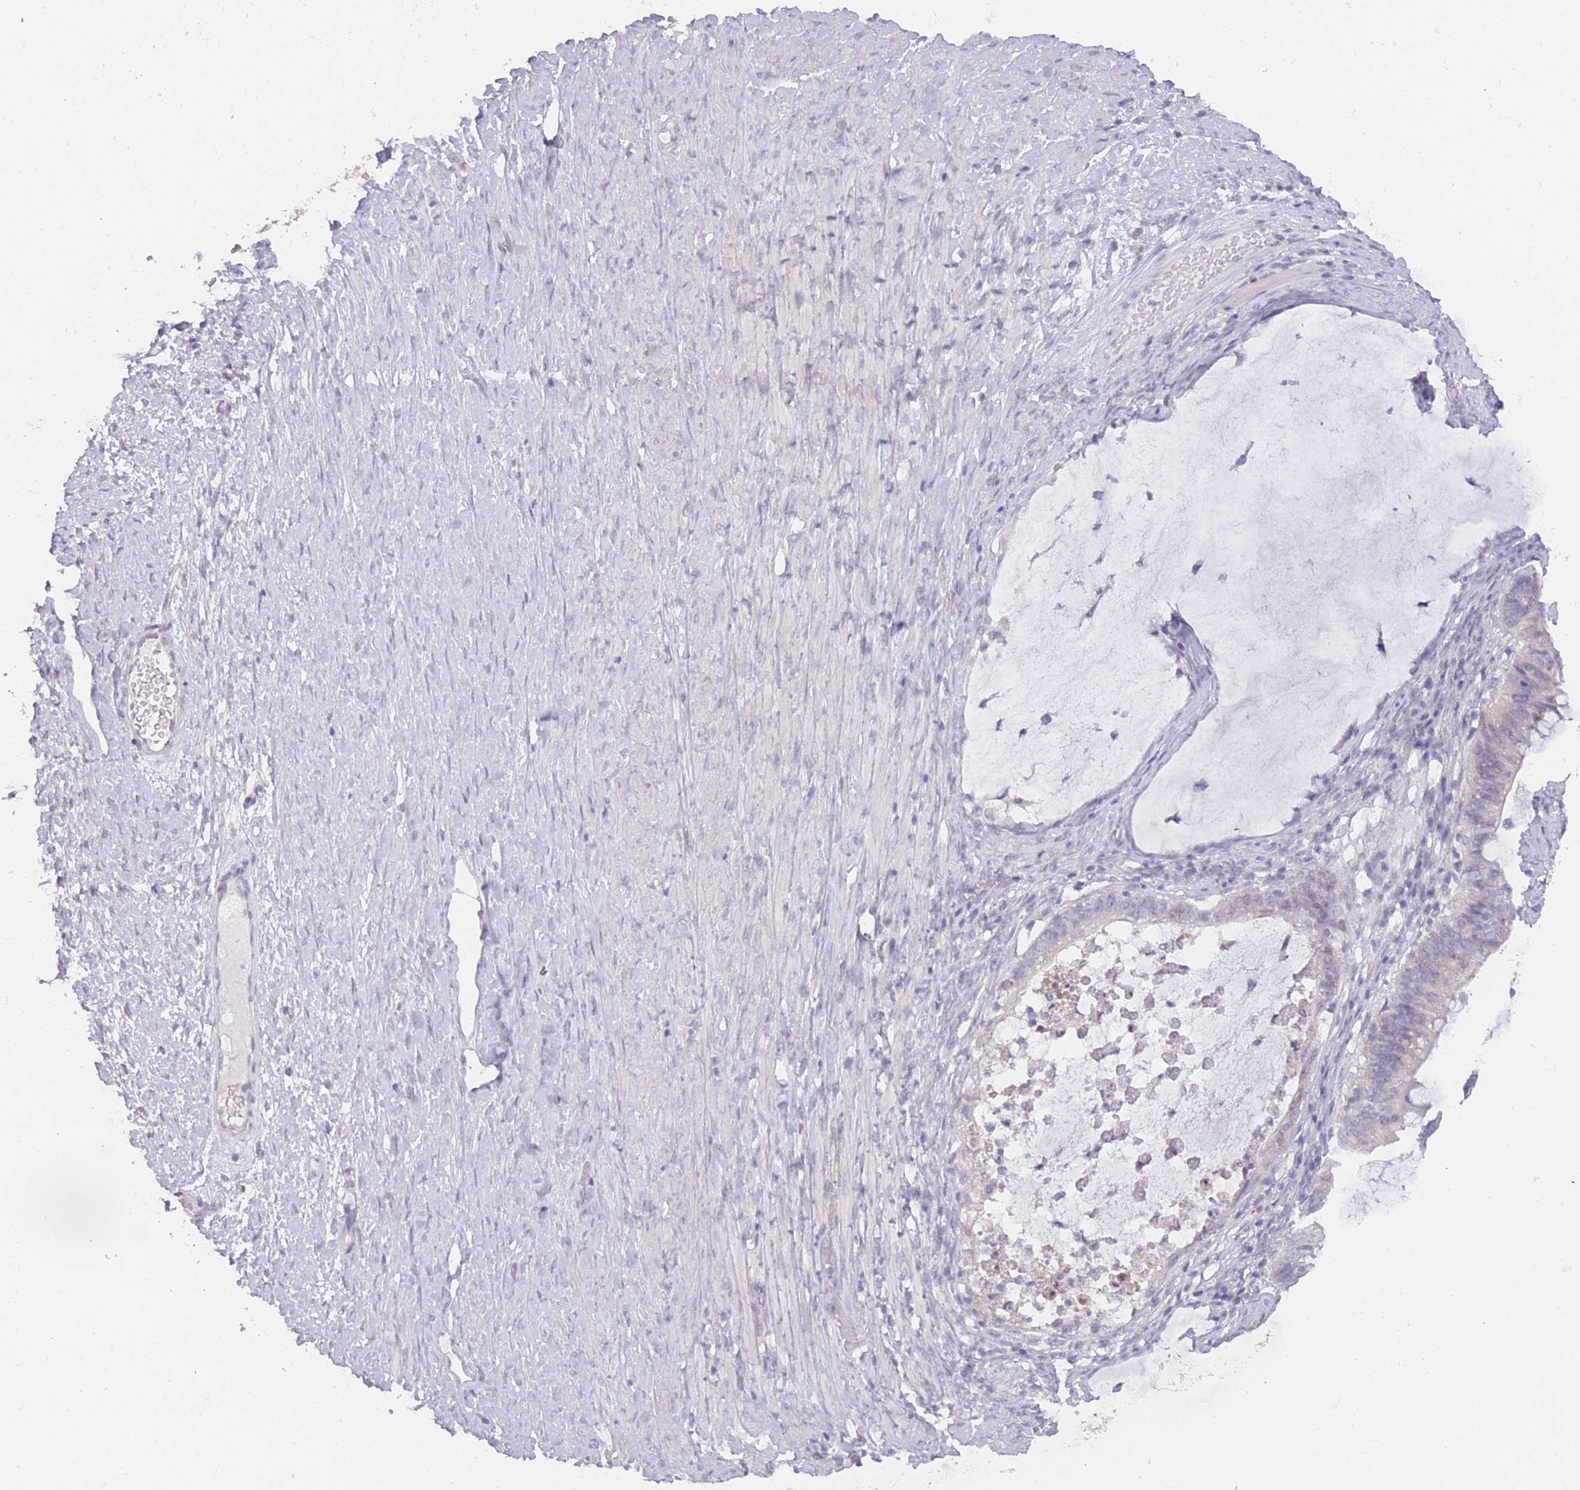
{"staining": {"intensity": "negative", "quantity": "none", "location": "none"}, "tissue": "ovarian cancer", "cell_type": "Tumor cells", "image_type": "cancer", "snomed": [{"axis": "morphology", "description": "Cystadenocarcinoma, mucinous, NOS"}, {"axis": "topography", "description": "Ovary"}], "caption": "Immunohistochemistry micrograph of ovarian cancer stained for a protein (brown), which exhibits no positivity in tumor cells. Brightfield microscopy of immunohistochemistry (IHC) stained with DAB (brown) and hematoxylin (blue), captured at high magnification.", "gene": "MRI1", "patient": {"sex": "female", "age": 61}}